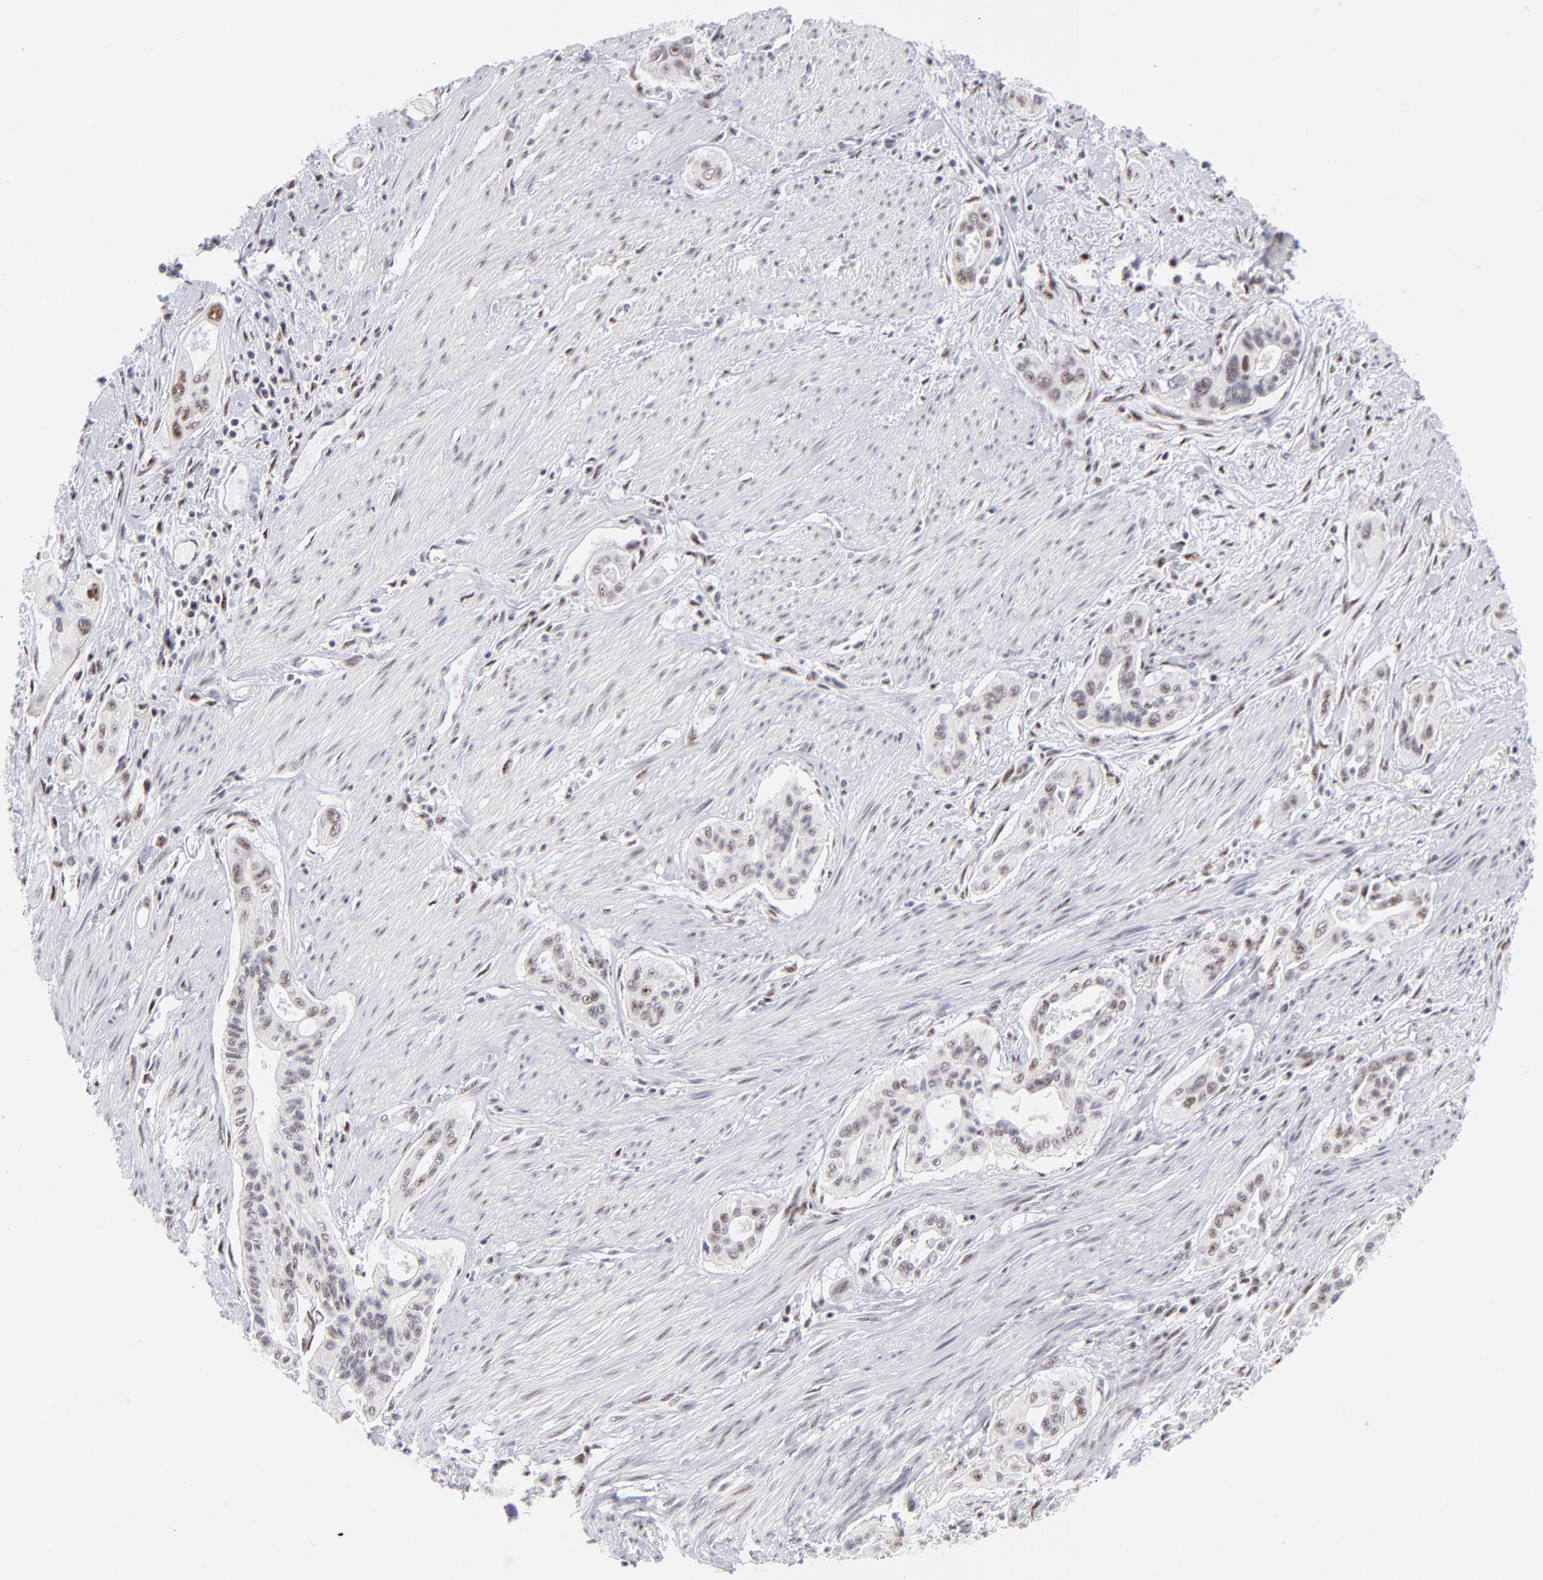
{"staining": {"intensity": "moderate", "quantity": ">75%", "location": "nuclear"}, "tissue": "pancreatic cancer", "cell_type": "Tumor cells", "image_type": "cancer", "snomed": [{"axis": "morphology", "description": "Adenocarcinoma, NOS"}, {"axis": "topography", "description": "Pancreas"}], "caption": "A histopathology image of human pancreatic cancer (adenocarcinoma) stained for a protein shows moderate nuclear brown staining in tumor cells.", "gene": "CDC25C", "patient": {"sex": "male", "age": 77}}